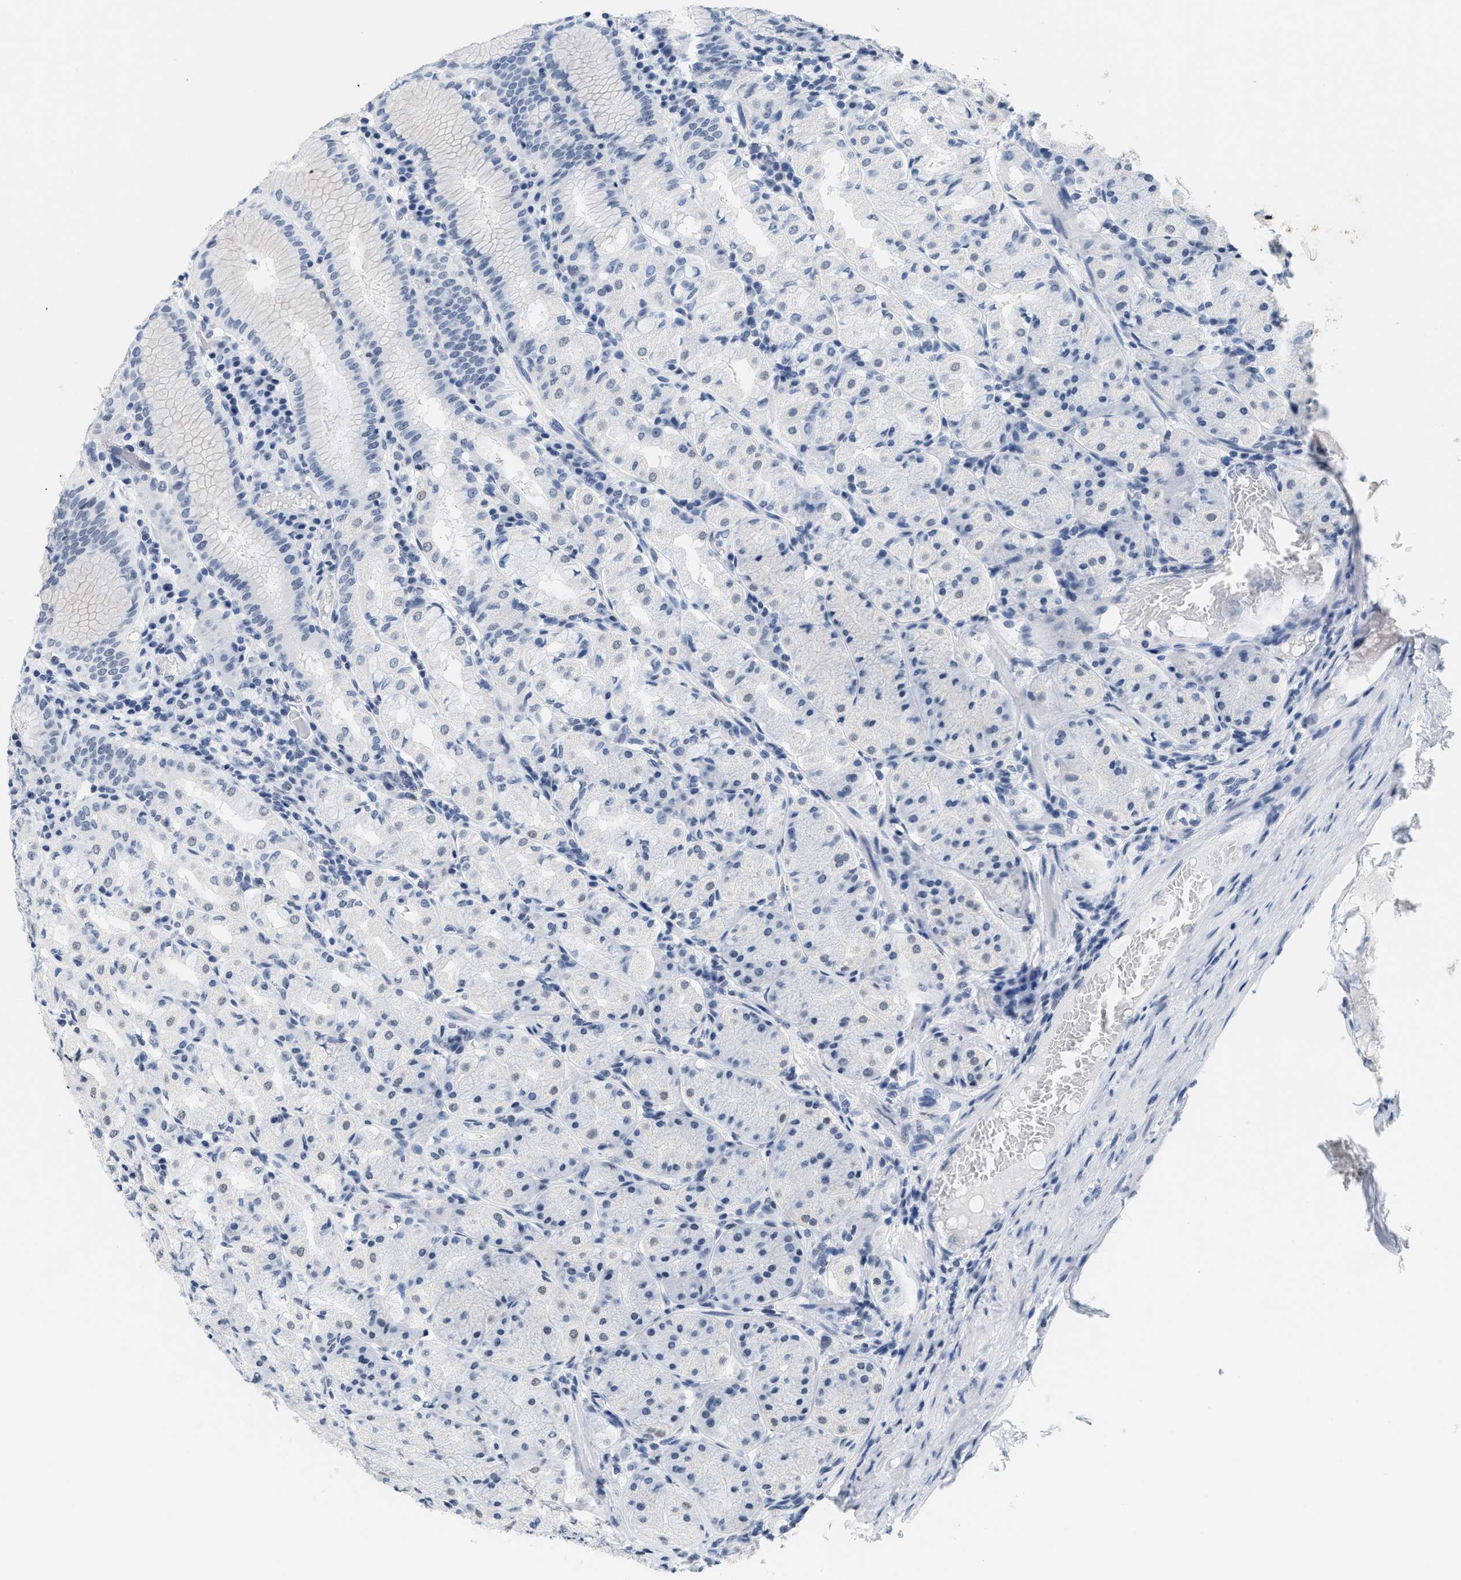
{"staining": {"intensity": "negative", "quantity": "none", "location": "none"}, "tissue": "stomach", "cell_type": "Glandular cells", "image_type": "normal", "snomed": [{"axis": "morphology", "description": "Normal tissue, NOS"}, {"axis": "topography", "description": "Stomach"}, {"axis": "topography", "description": "Stomach, lower"}], "caption": "DAB (3,3'-diaminobenzidine) immunohistochemical staining of unremarkable human stomach shows no significant staining in glandular cells.", "gene": "RAF1", "patient": {"sex": "female", "age": 56}}